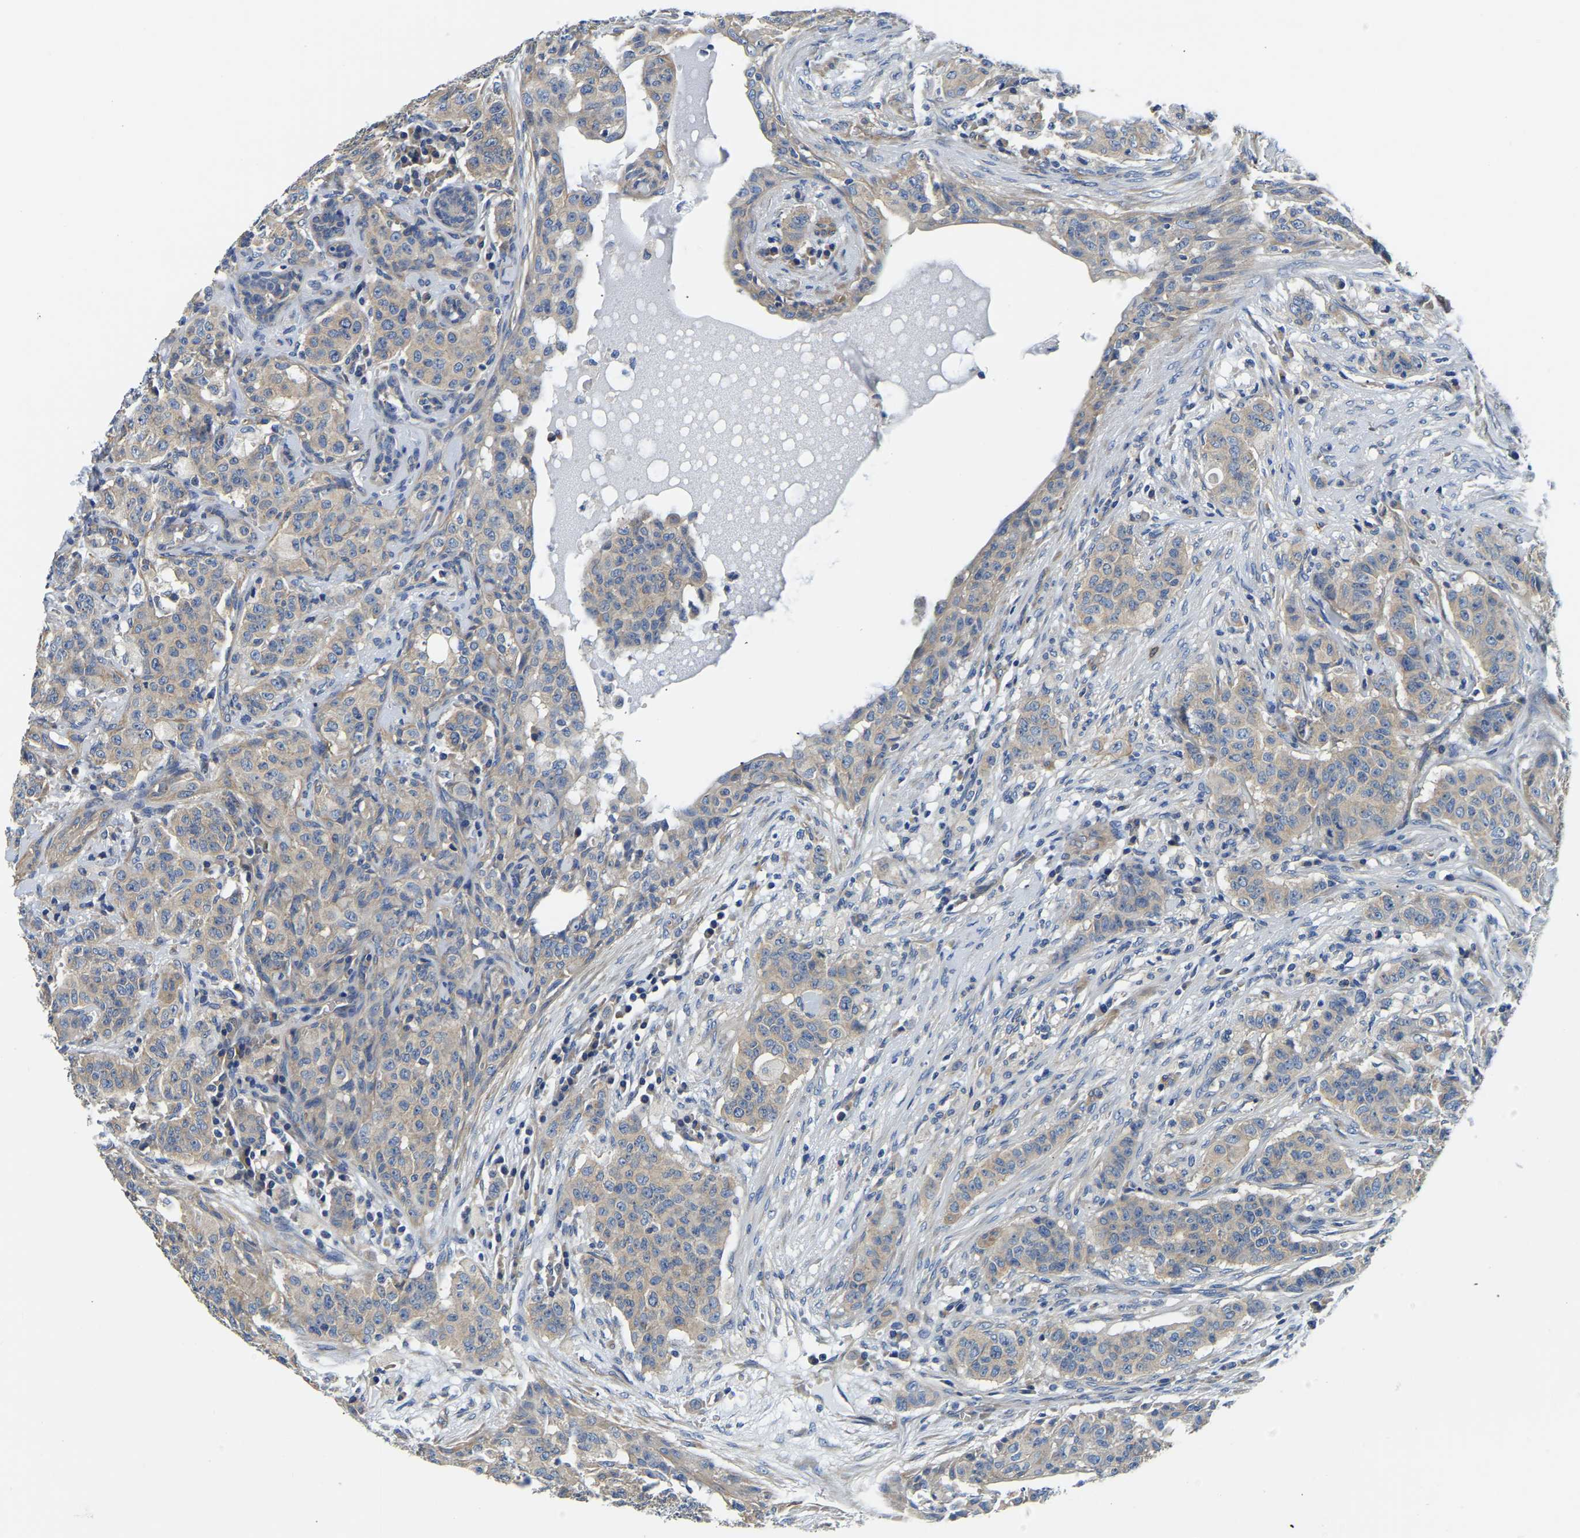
{"staining": {"intensity": "weak", "quantity": ">75%", "location": "cytoplasmic/membranous"}, "tissue": "breast cancer", "cell_type": "Tumor cells", "image_type": "cancer", "snomed": [{"axis": "morphology", "description": "Normal tissue, NOS"}, {"axis": "morphology", "description": "Duct carcinoma"}, {"axis": "topography", "description": "Breast"}], "caption": "An immunohistochemistry (IHC) image of neoplastic tissue is shown. Protein staining in brown shows weak cytoplasmic/membranous positivity in breast invasive ductal carcinoma within tumor cells.", "gene": "CSDE1", "patient": {"sex": "female", "age": 40}}